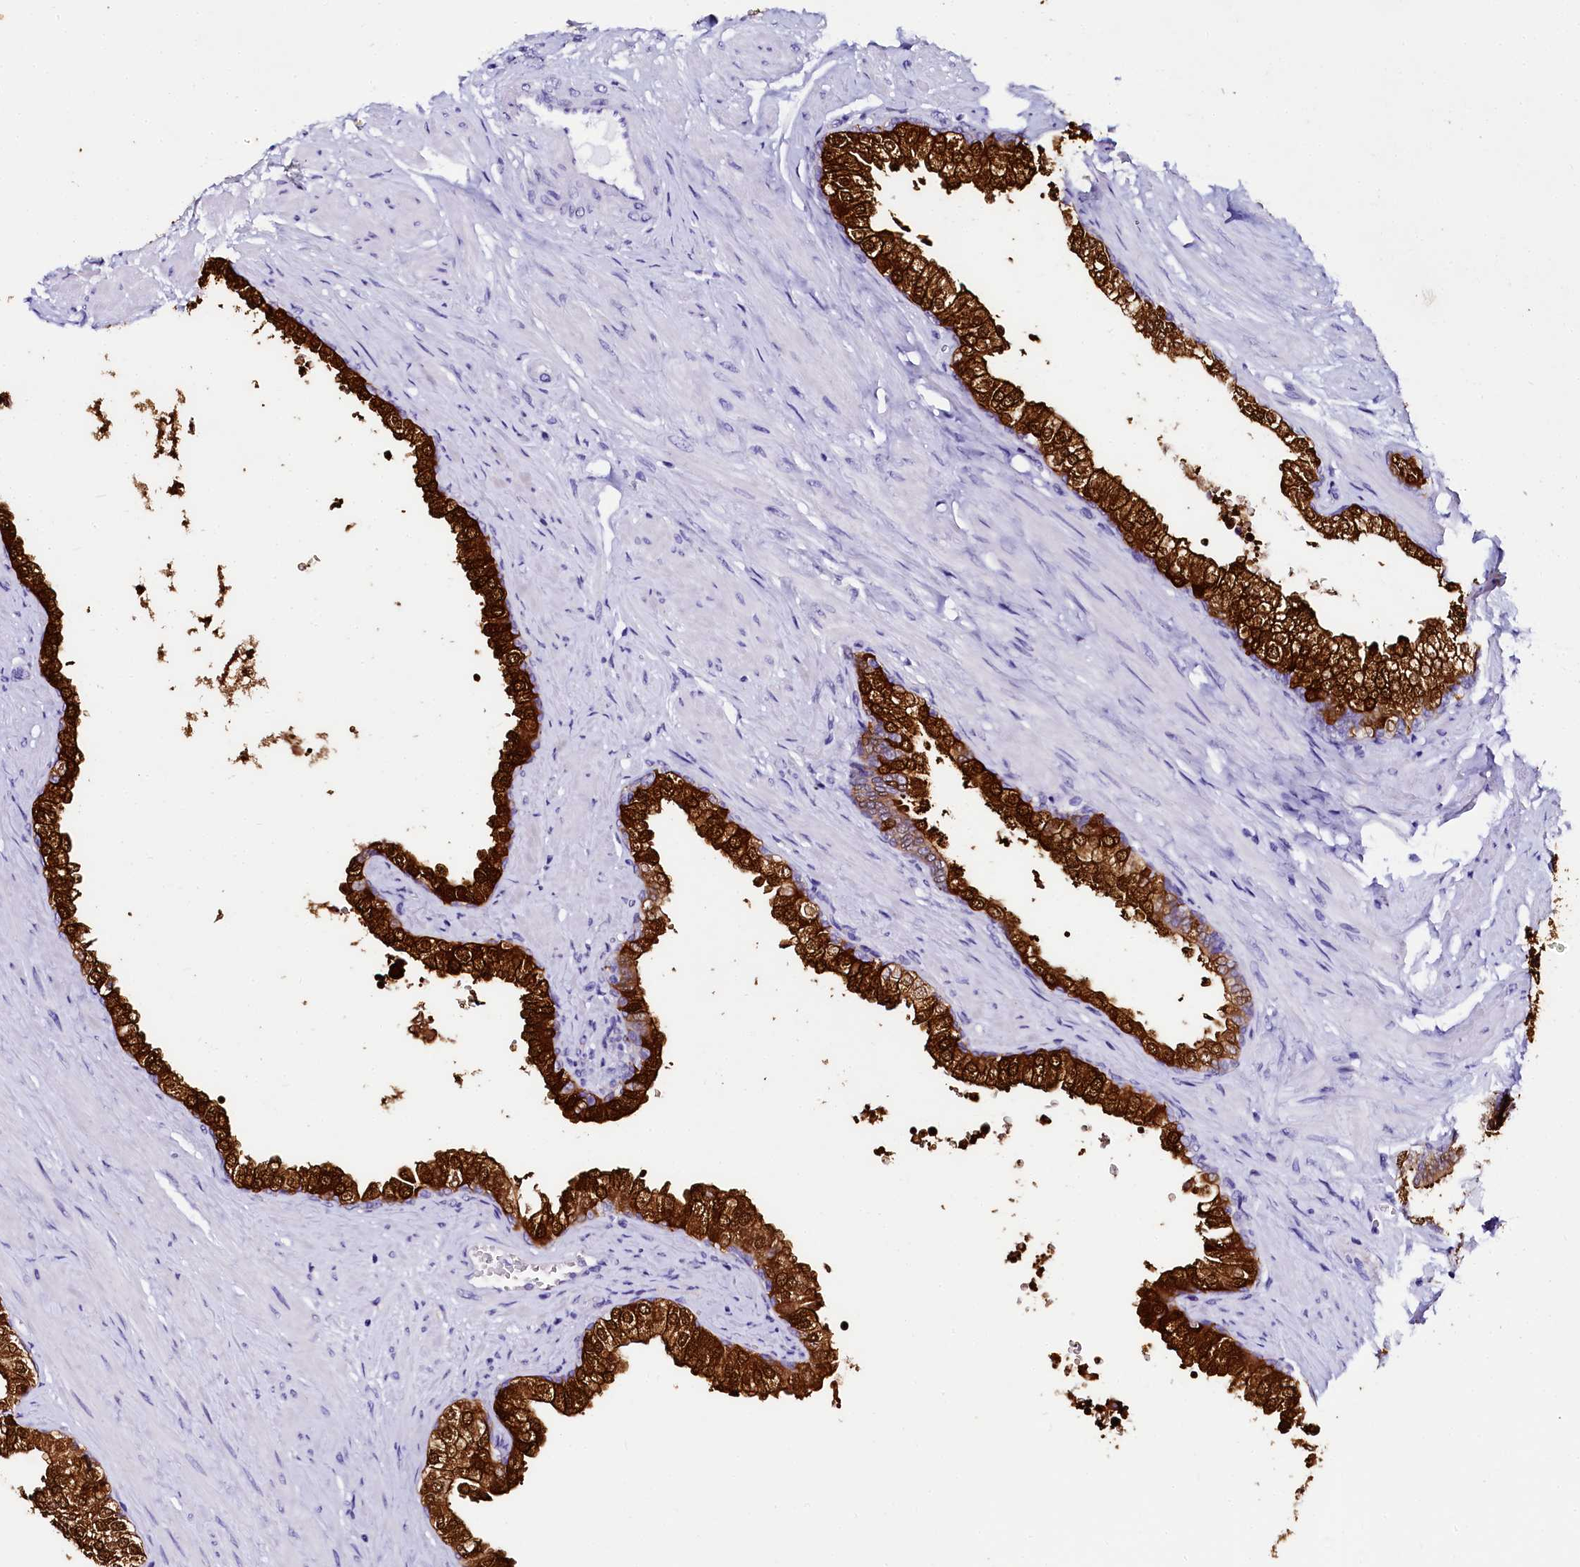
{"staining": {"intensity": "strong", "quantity": ">75%", "location": "cytoplasmic/membranous"}, "tissue": "prostate", "cell_type": "Glandular cells", "image_type": "normal", "snomed": [{"axis": "morphology", "description": "Normal tissue, NOS"}, {"axis": "morphology", "description": "Urothelial carcinoma, Low grade"}, {"axis": "topography", "description": "Urinary bladder"}, {"axis": "topography", "description": "Prostate"}], "caption": "Human prostate stained for a protein (brown) reveals strong cytoplasmic/membranous positive positivity in about >75% of glandular cells.", "gene": "SORD", "patient": {"sex": "male", "age": 60}}